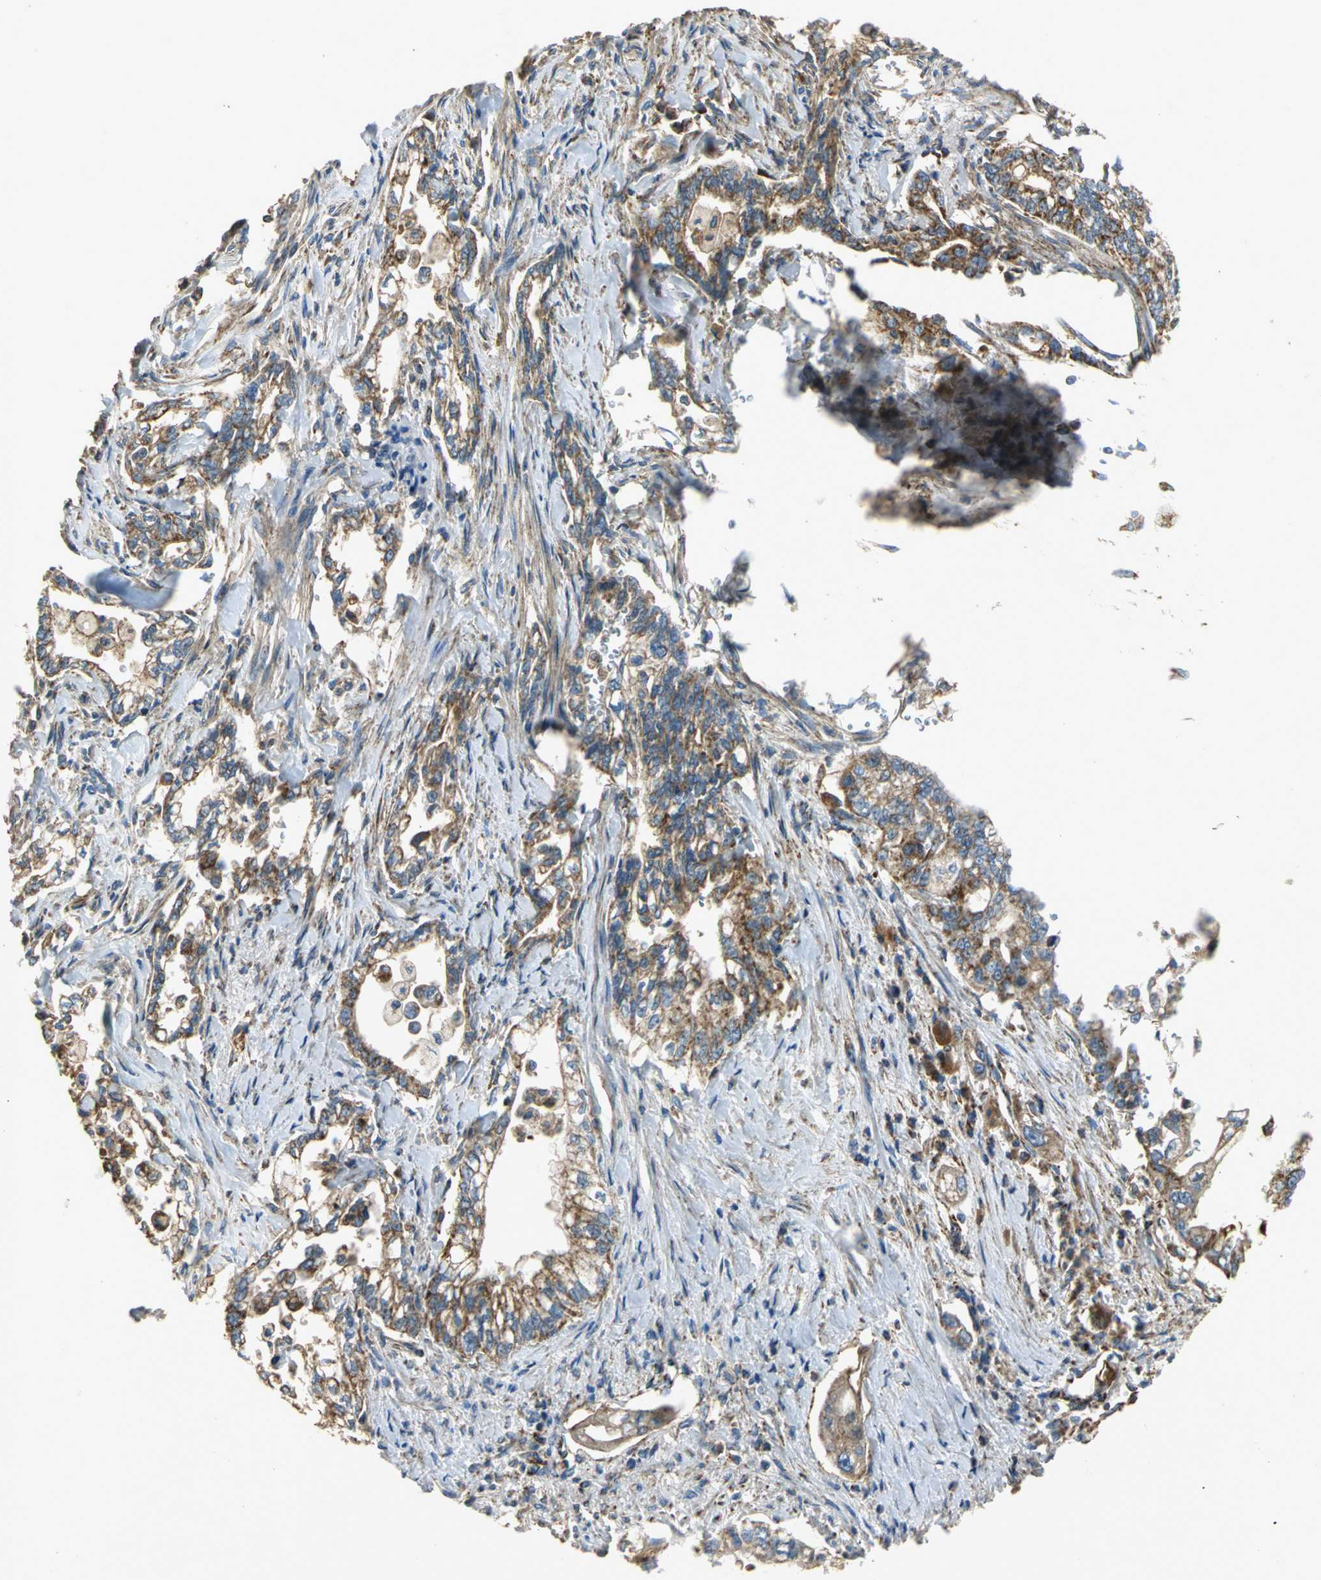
{"staining": {"intensity": "strong", "quantity": ">75%", "location": "cytoplasmic/membranous"}, "tissue": "pancreatic cancer", "cell_type": "Tumor cells", "image_type": "cancer", "snomed": [{"axis": "morphology", "description": "Normal tissue, NOS"}, {"axis": "topography", "description": "Pancreas"}], "caption": "Pancreatic cancer was stained to show a protein in brown. There is high levels of strong cytoplasmic/membranous positivity in approximately >75% of tumor cells.", "gene": "NDUFB5", "patient": {"sex": "male", "age": 42}}